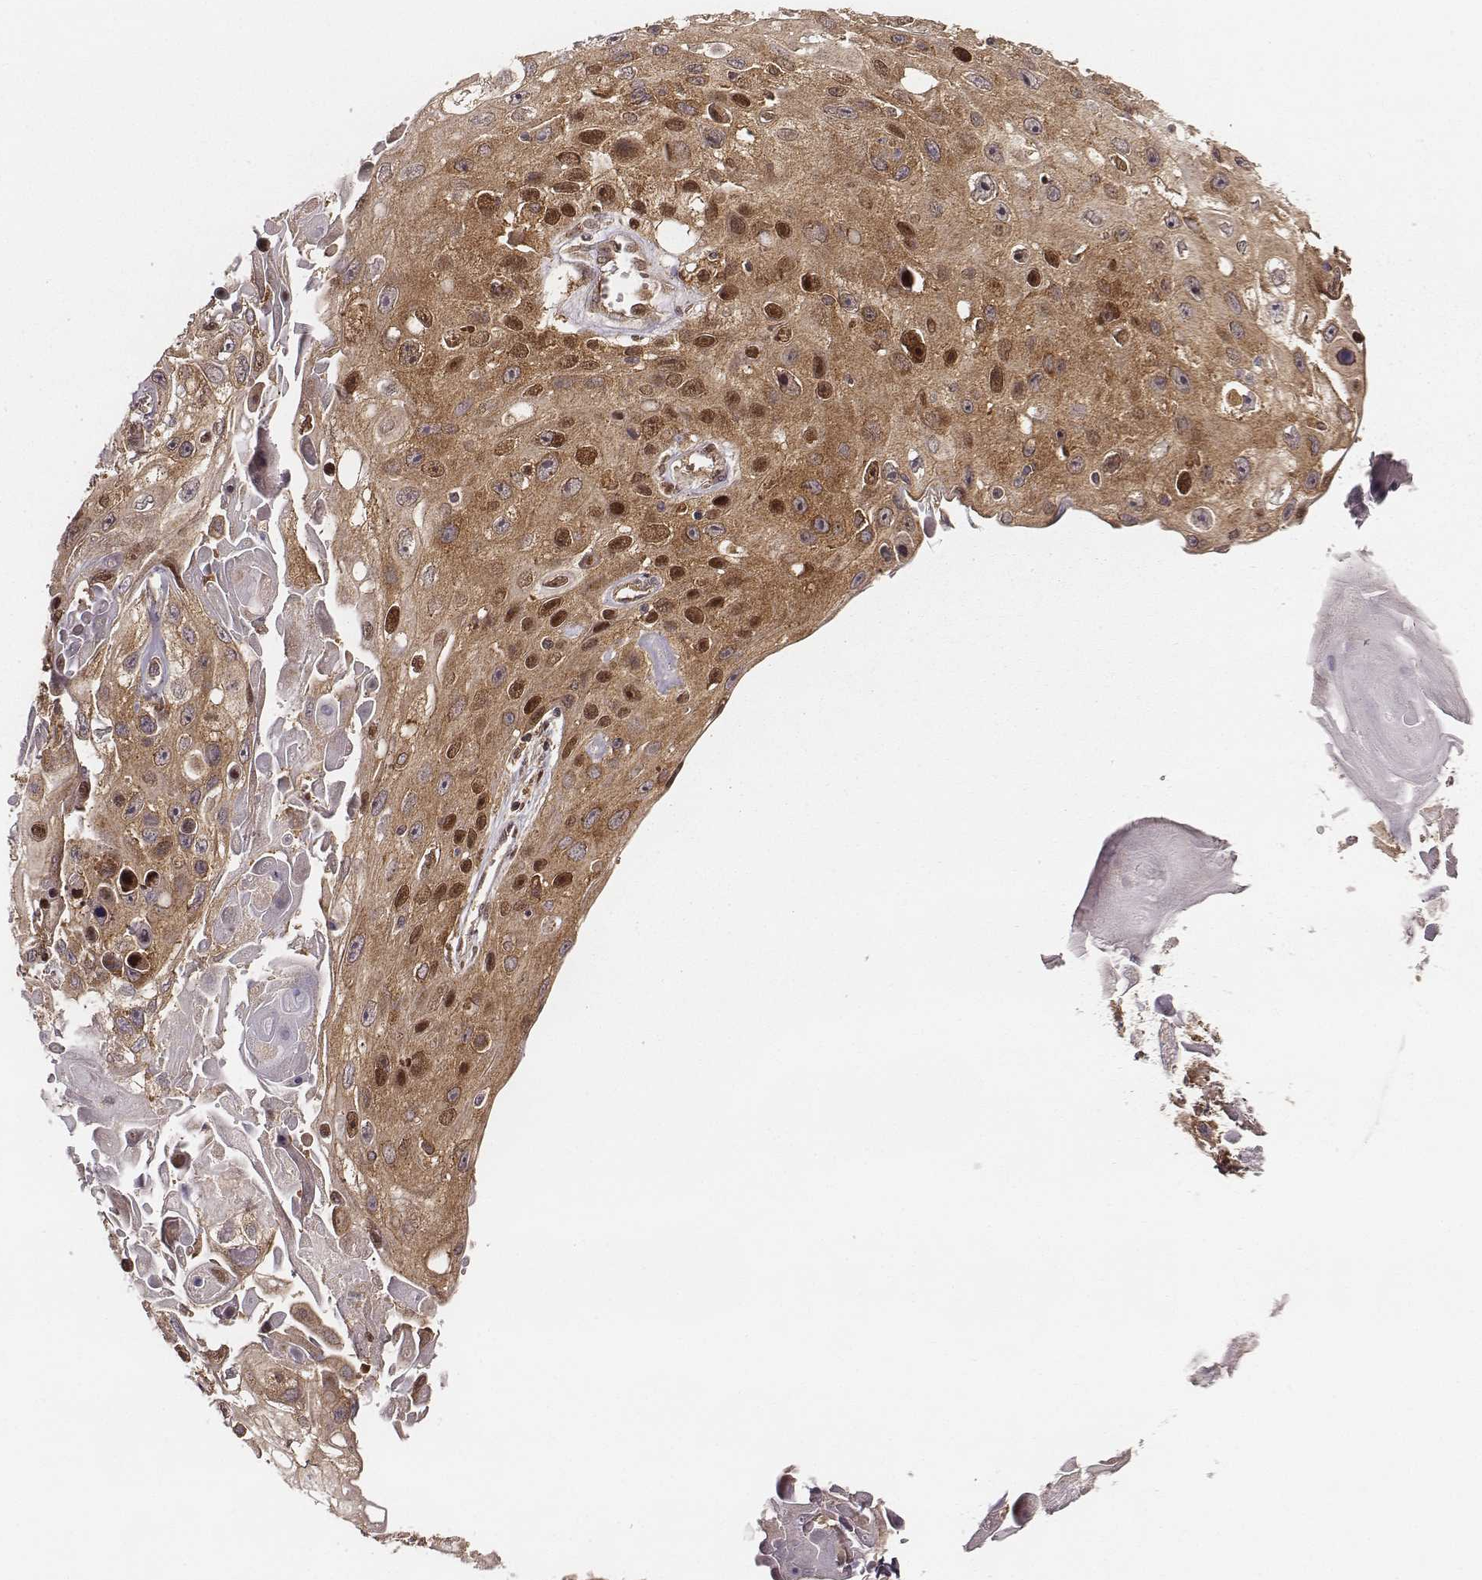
{"staining": {"intensity": "moderate", "quantity": ">75%", "location": "cytoplasmic/membranous"}, "tissue": "skin cancer", "cell_type": "Tumor cells", "image_type": "cancer", "snomed": [{"axis": "morphology", "description": "Squamous cell carcinoma, NOS"}, {"axis": "topography", "description": "Skin"}], "caption": "A brown stain labels moderate cytoplasmic/membranous positivity of a protein in human skin squamous cell carcinoma tumor cells.", "gene": "VPS26A", "patient": {"sex": "male", "age": 82}}